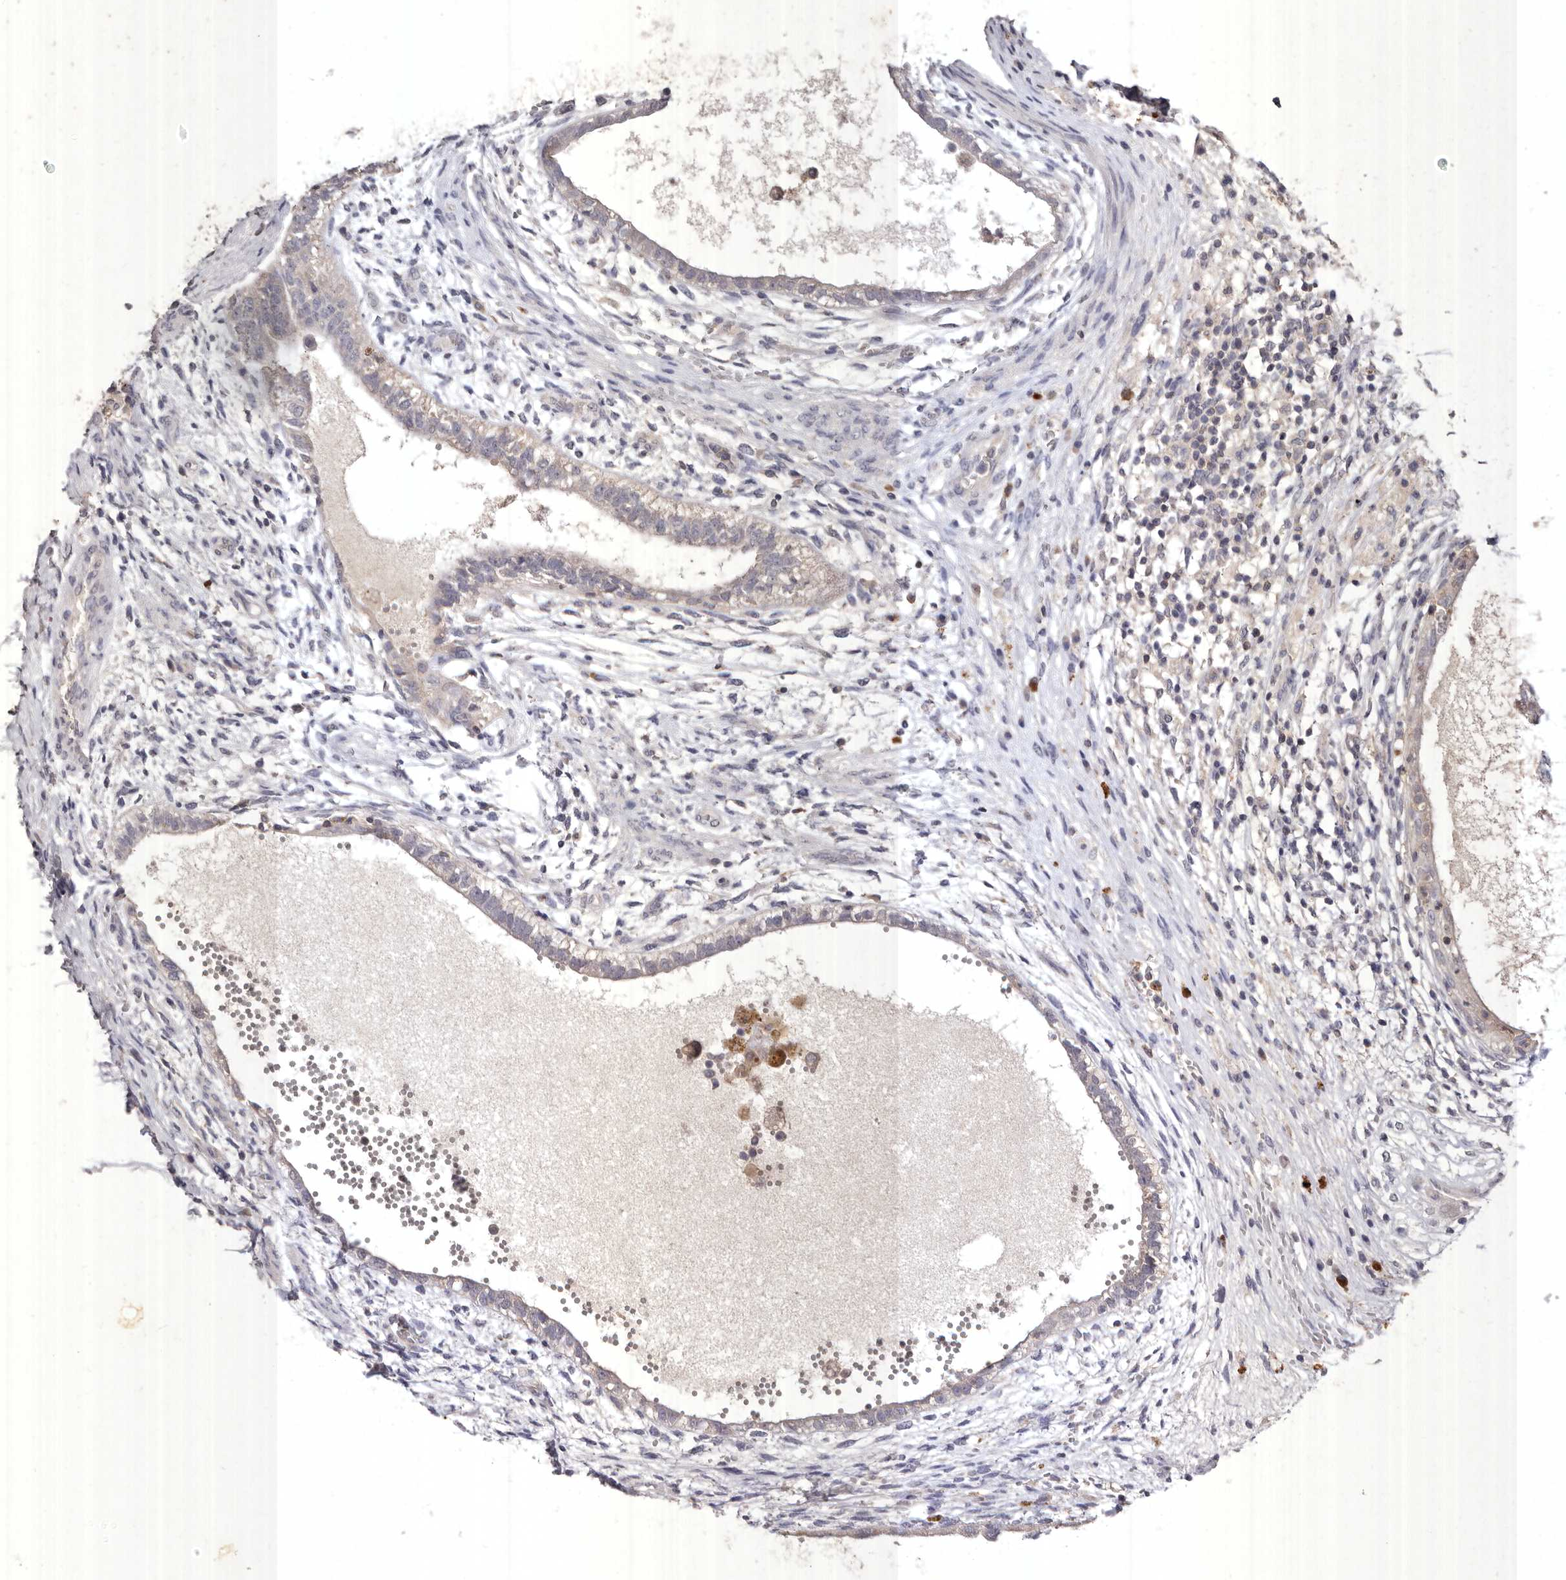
{"staining": {"intensity": "negative", "quantity": "none", "location": "none"}, "tissue": "testis cancer", "cell_type": "Tumor cells", "image_type": "cancer", "snomed": [{"axis": "morphology", "description": "Carcinoma, Embryonal, NOS"}, {"axis": "topography", "description": "Testis"}], "caption": "Tumor cells are negative for protein expression in human testis cancer (embryonal carcinoma).", "gene": "EDEM1", "patient": {"sex": "male", "age": 26}}